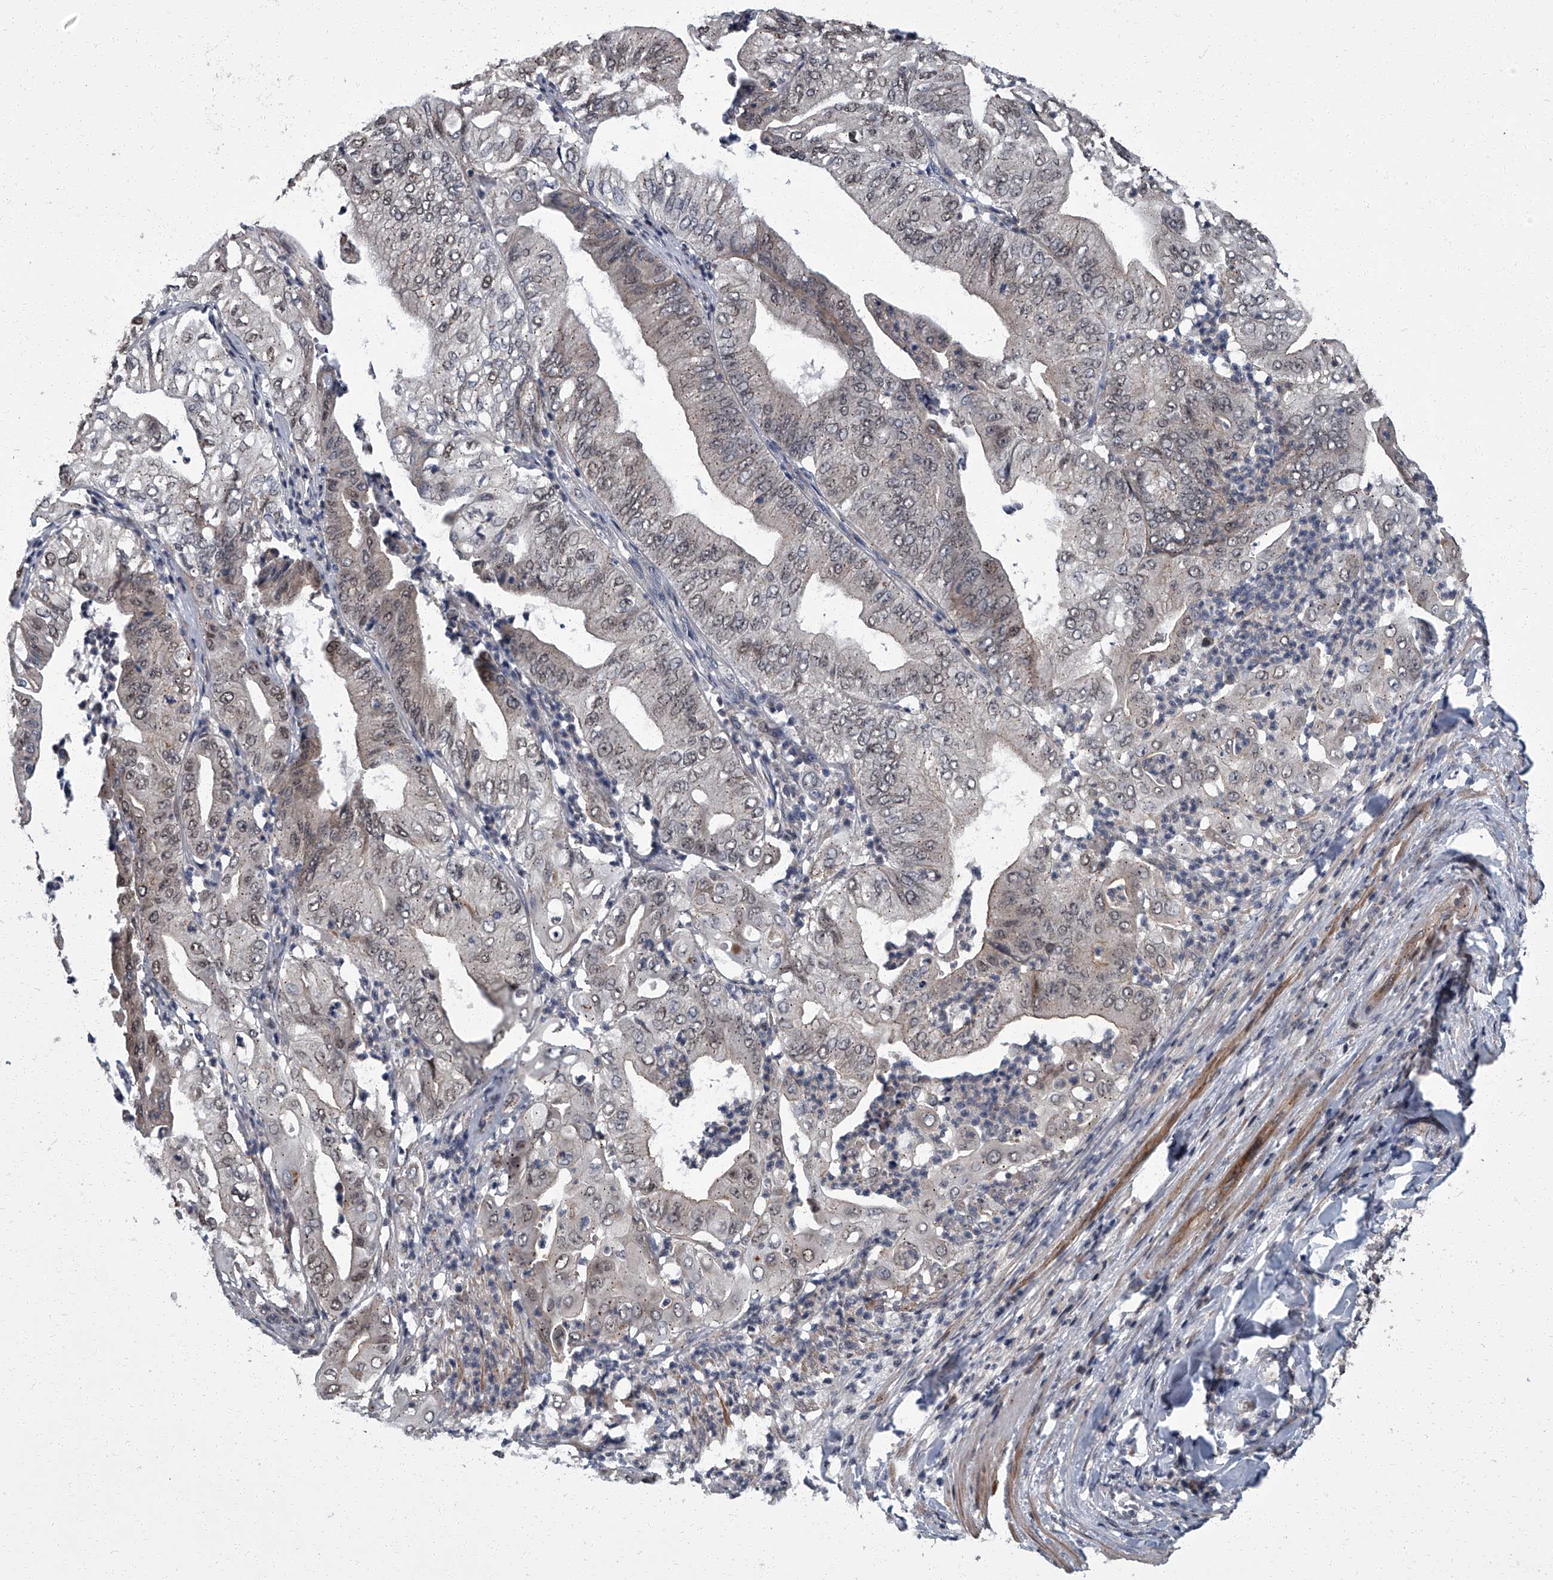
{"staining": {"intensity": "weak", "quantity": "25%-75%", "location": "cytoplasmic/membranous,nuclear"}, "tissue": "pancreatic cancer", "cell_type": "Tumor cells", "image_type": "cancer", "snomed": [{"axis": "morphology", "description": "Adenocarcinoma, NOS"}, {"axis": "topography", "description": "Pancreas"}], "caption": "Human adenocarcinoma (pancreatic) stained with a protein marker displays weak staining in tumor cells.", "gene": "ZNF274", "patient": {"sex": "female", "age": 77}}